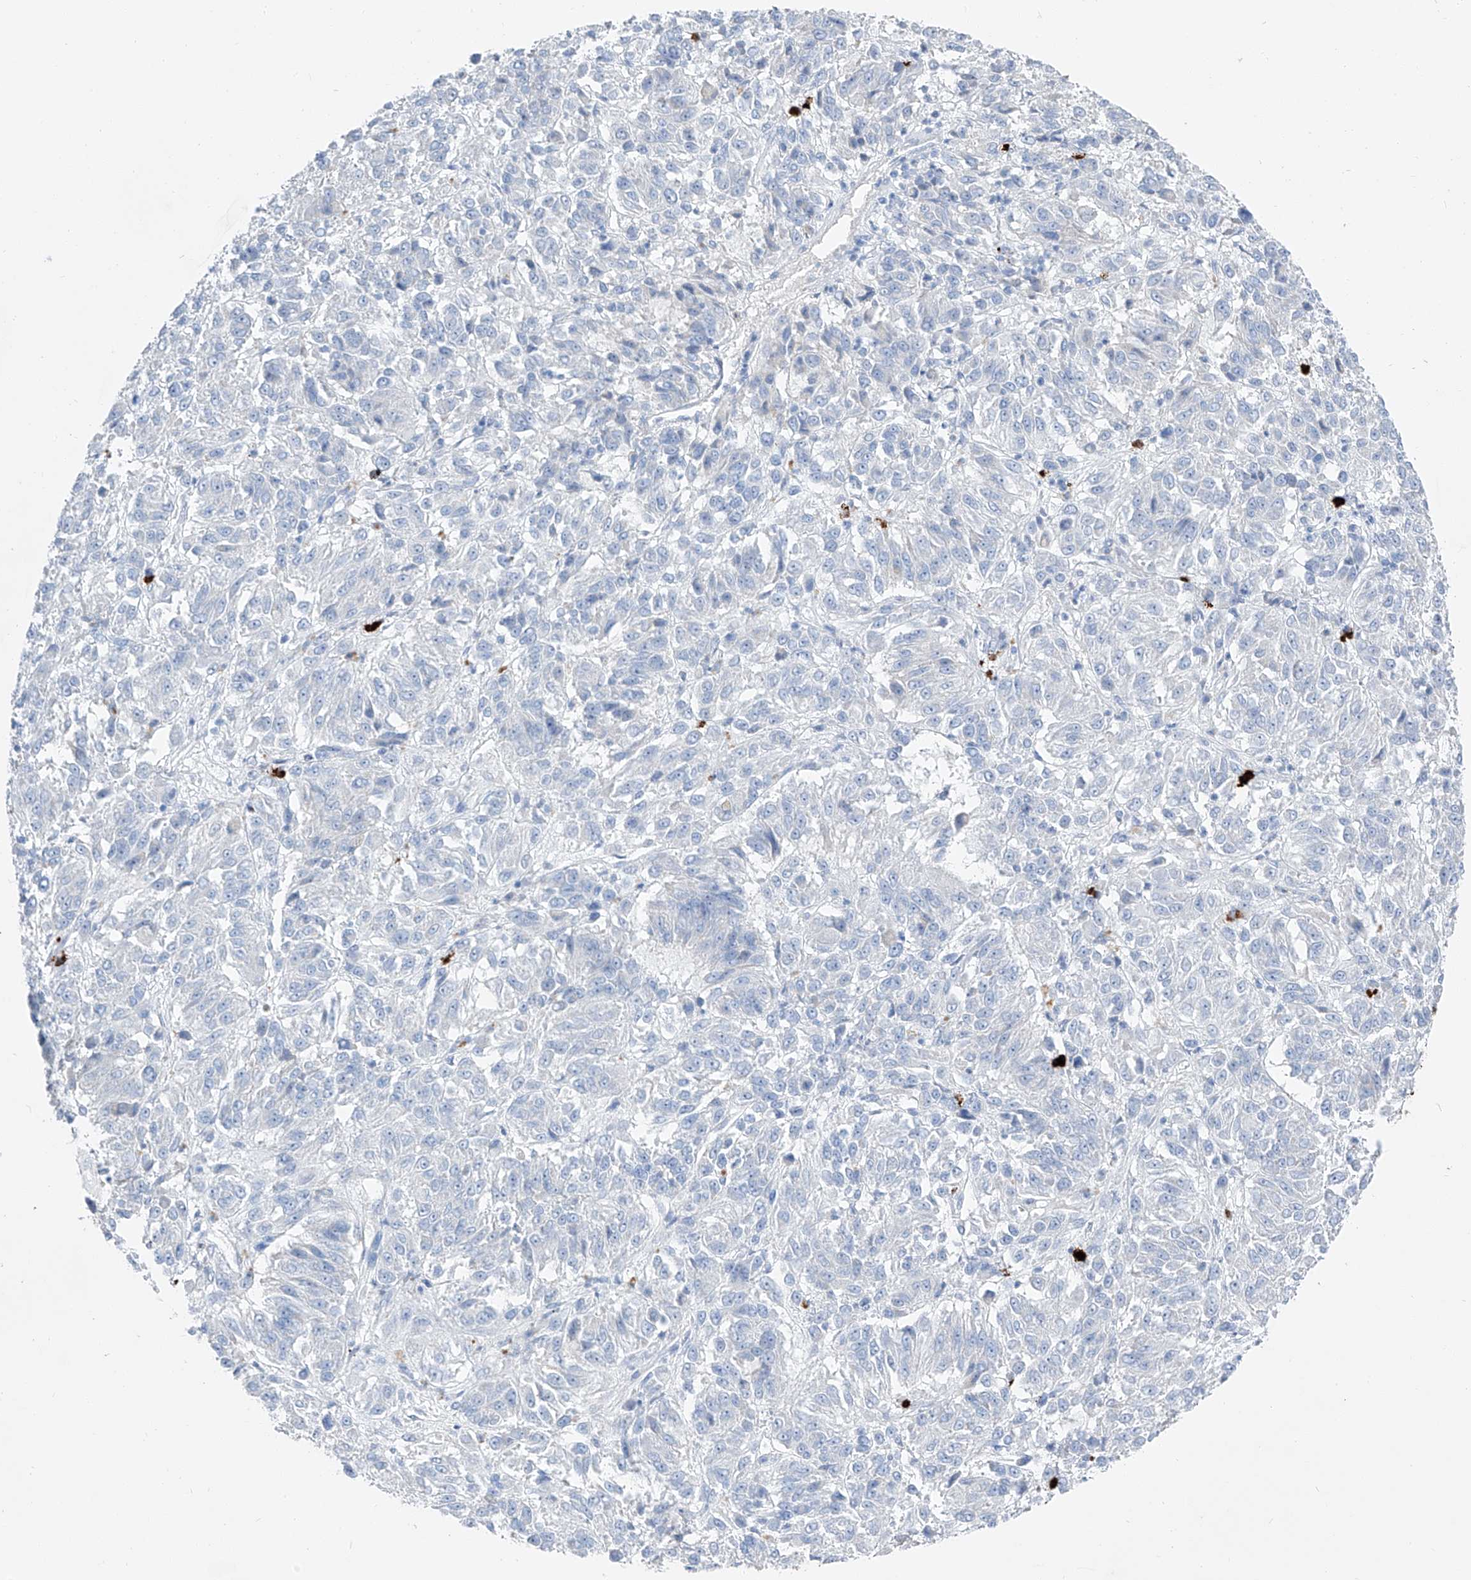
{"staining": {"intensity": "negative", "quantity": "none", "location": "none"}, "tissue": "melanoma", "cell_type": "Tumor cells", "image_type": "cancer", "snomed": [{"axis": "morphology", "description": "Malignant melanoma, Metastatic site"}, {"axis": "topography", "description": "Lung"}], "caption": "This image is of malignant melanoma (metastatic site) stained with immunohistochemistry to label a protein in brown with the nuclei are counter-stained blue. There is no expression in tumor cells.", "gene": "FRS3", "patient": {"sex": "male", "age": 64}}